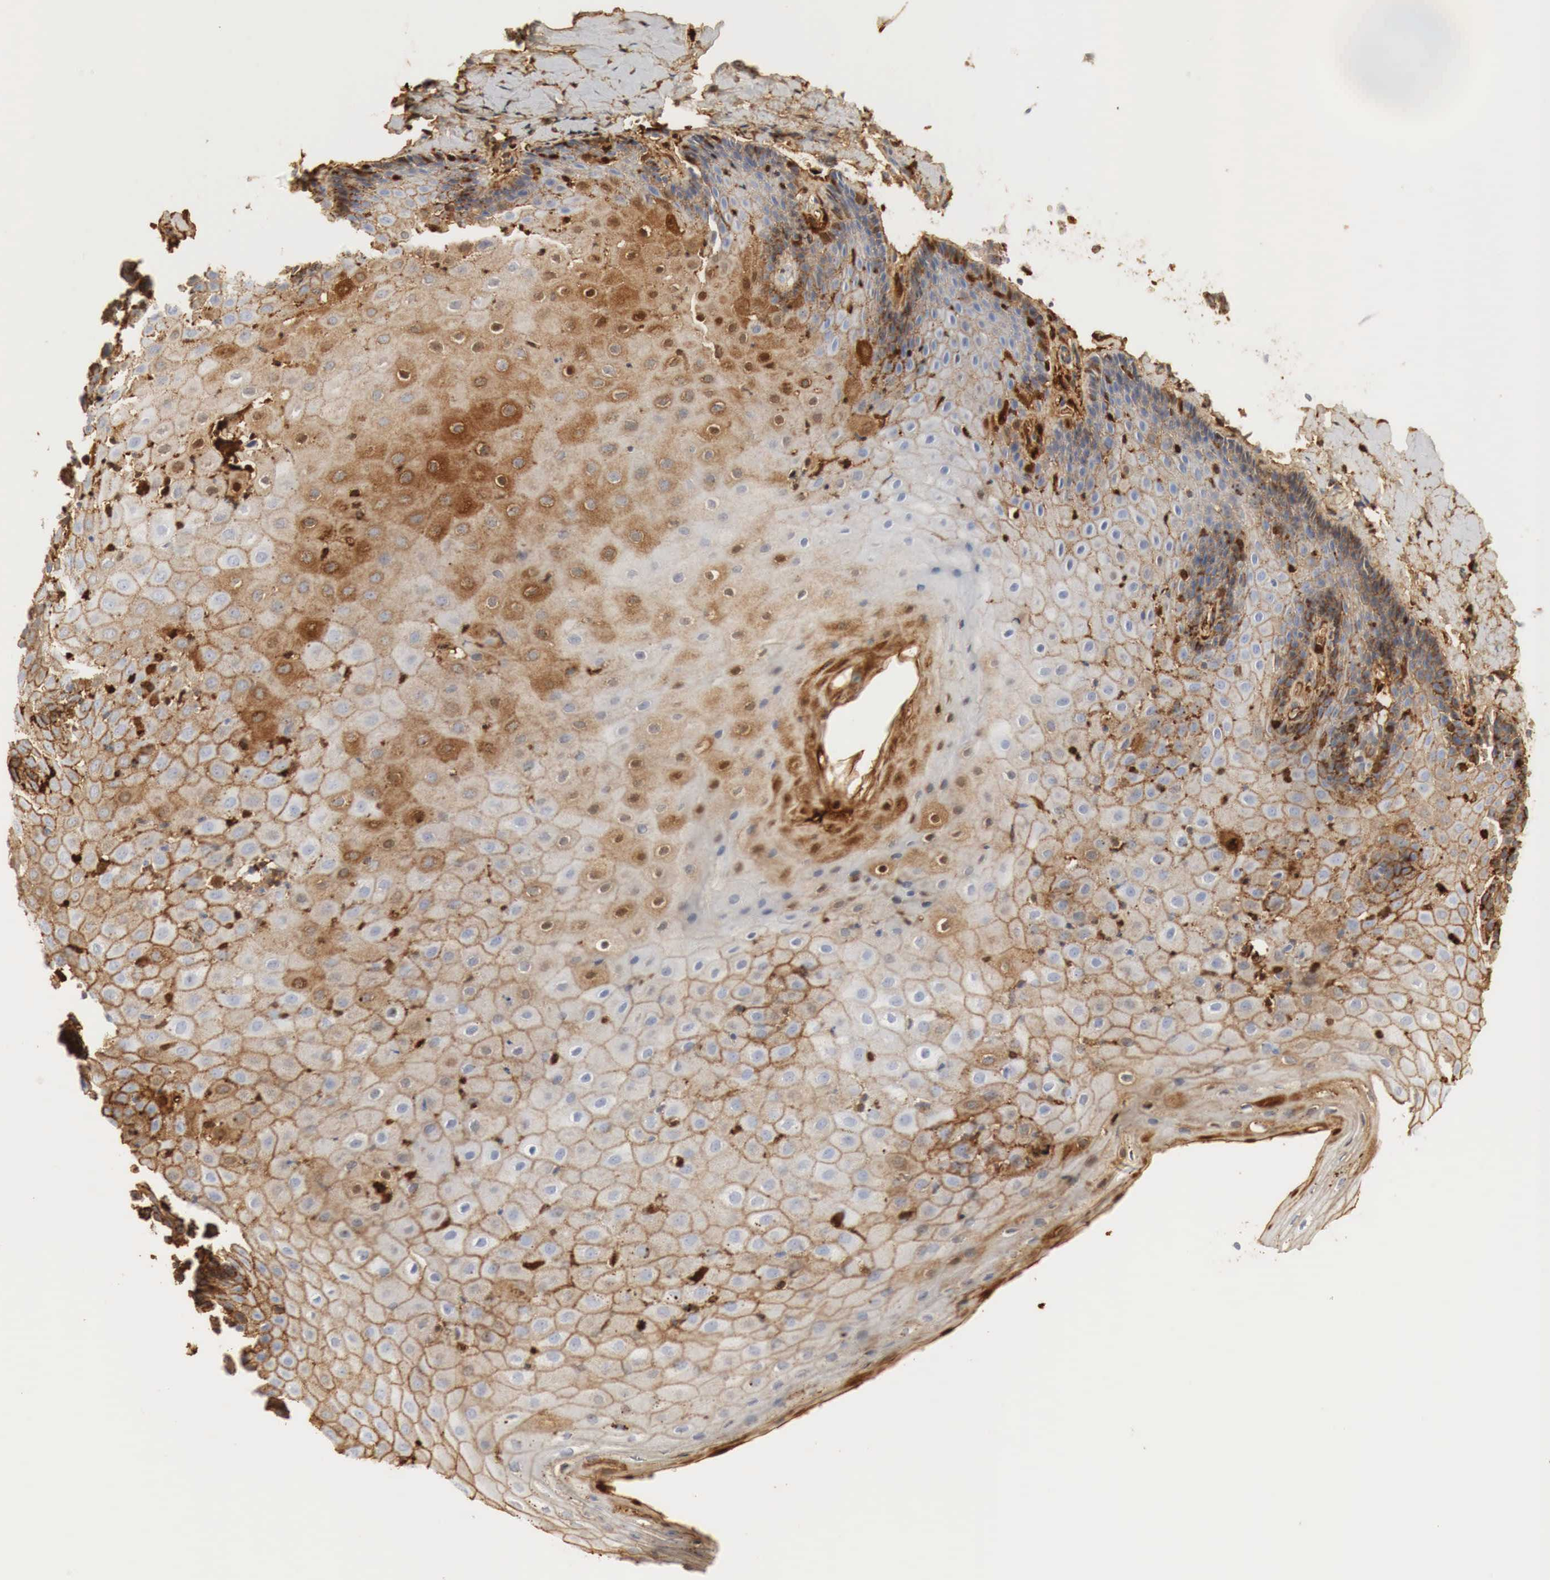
{"staining": {"intensity": "strong", "quantity": ">75%", "location": "cytoplasmic/membranous"}, "tissue": "cervix", "cell_type": "Glandular cells", "image_type": "normal", "snomed": [{"axis": "morphology", "description": "Normal tissue, NOS"}, {"axis": "topography", "description": "Cervix"}], "caption": "The histopathology image demonstrates staining of benign cervix, revealing strong cytoplasmic/membranous protein expression (brown color) within glandular cells. (DAB IHC with brightfield microscopy, high magnification).", "gene": "IGLC3", "patient": {"sex": "female", "age": 53}}